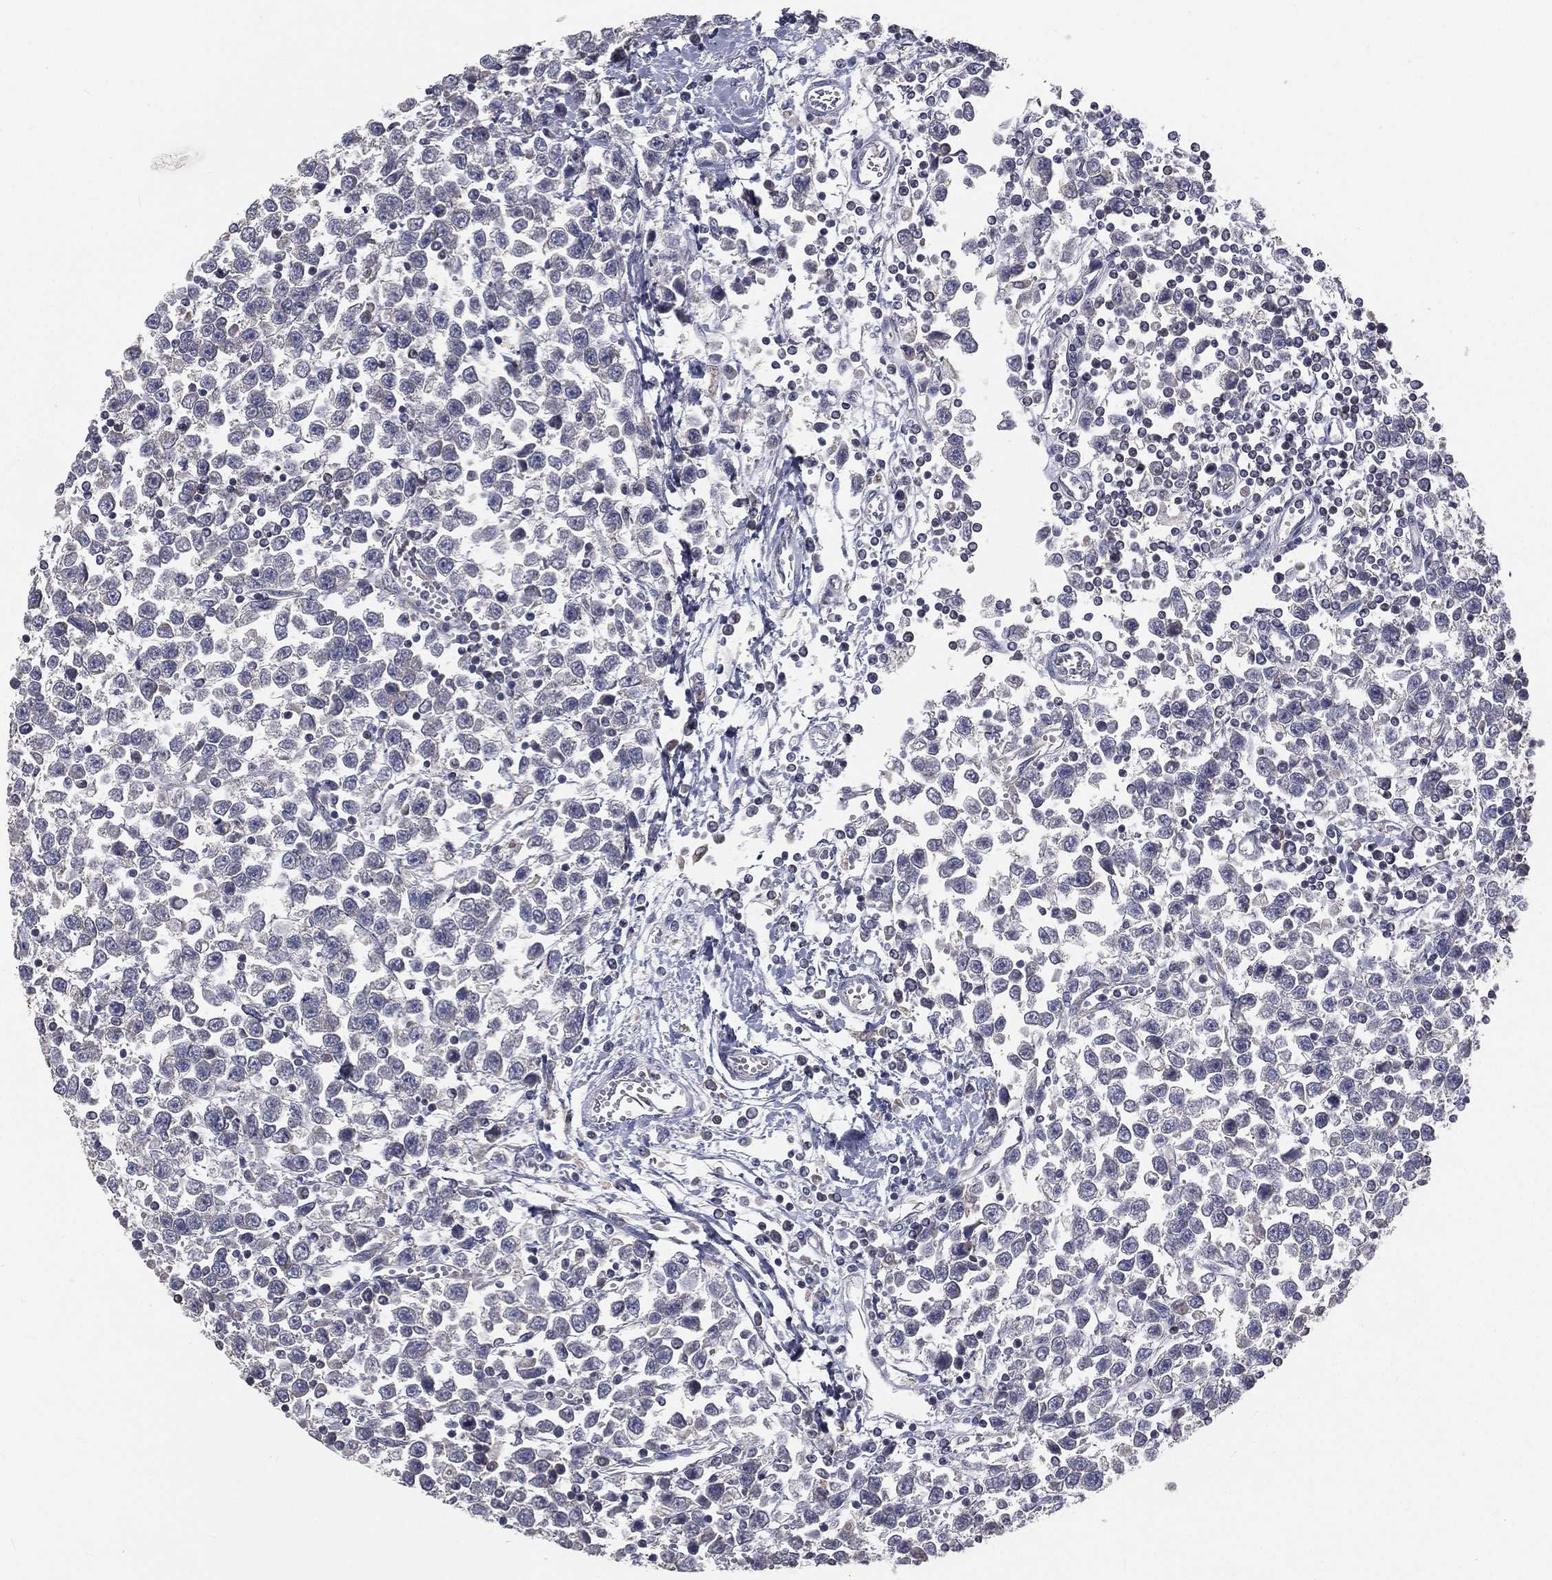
{"staining": {"intensity": "negative", "quantity": "none", "location": "none"}, "tissue": "testis cancer", "cell_type": "Tumor cells", "image_type": "cancer", "snomed": [{"axis": "morphology", "description": "Seminoma, NOS"}, {"axis": "topography", "description": "Testis"}], "caption": "Seminoma (testis) was stained to show a protein in brown. There is no significant positivity in tumor cells.", "gene": "HADH", "patient": {"sex": "male", "age": 34}}